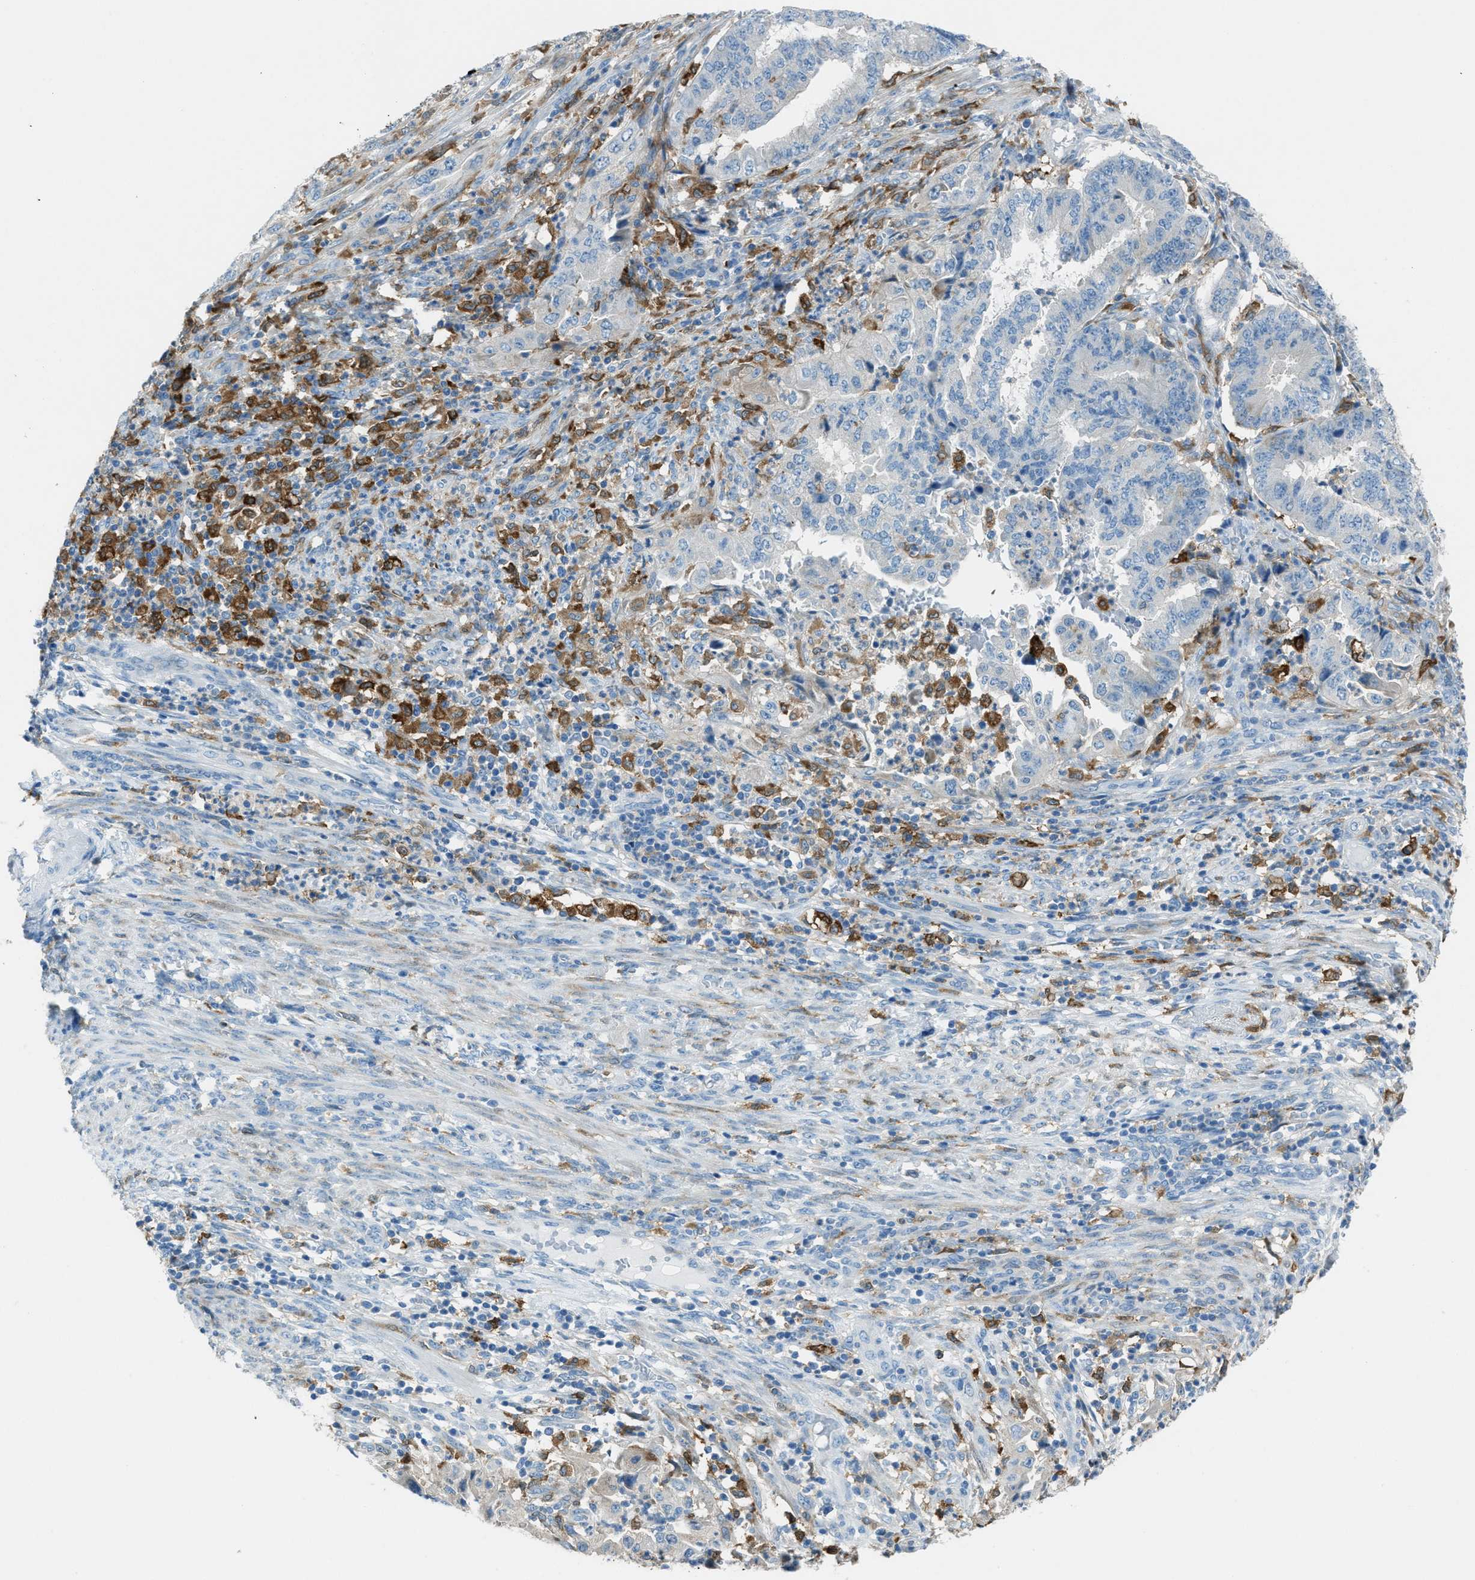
{"staining": {"intensity": "negative", "quantity": "none", "location": "none"}, "tissue": "endometrial cancer", "cell_type": "Tumor cells", "image_type": "cancer", "snomed": [{"axis": "morphology", "description": "Adenocarcinoma, NOS"}, {"axis": "topography", "description": "Endometrium"}], "caption": "A photomicrograph of human adenocarcinoma (endometrial) is negative for staining in tumor cells.", "gene": "MATCAP2", "patient": {"sex": "female", "age": 51}}